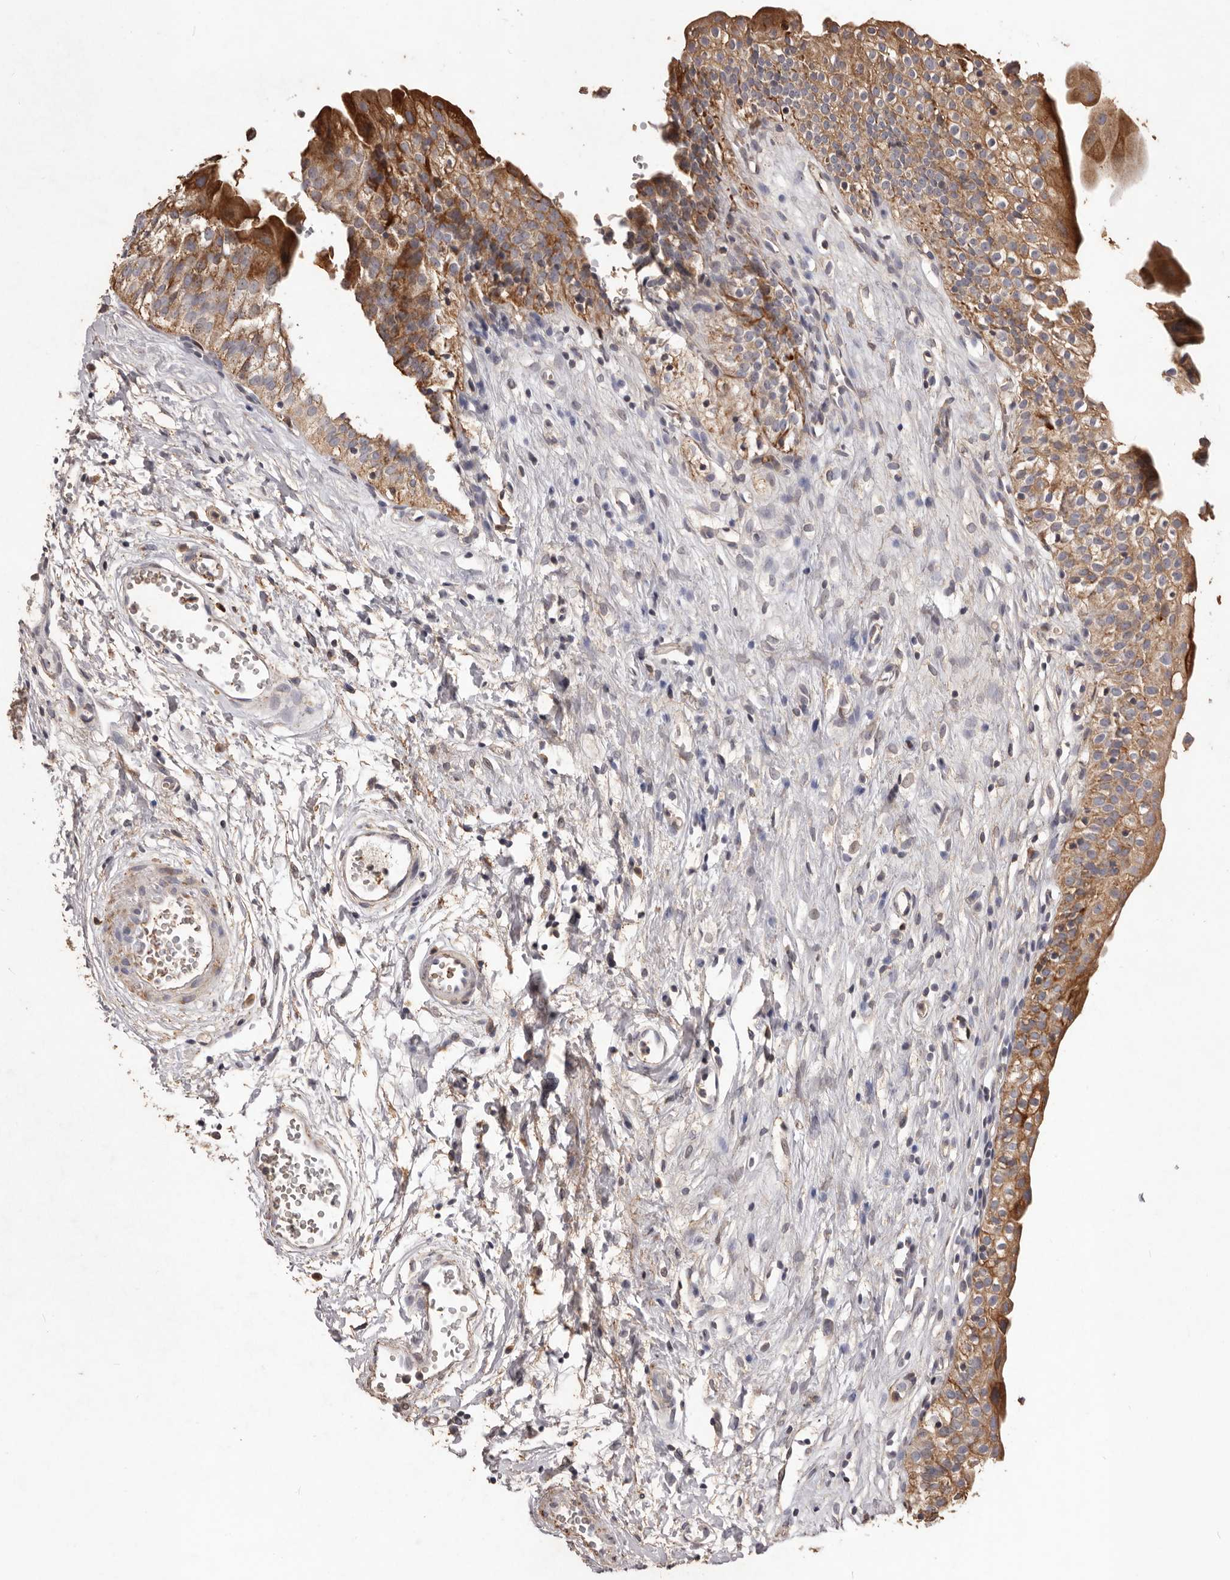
{"staining": {"intensity": "moderate", "quantity": ">75%", "location": "cytoplasmic/membranous"}, "tissue": "urinary bladder", "cell_type": "Urothelial cells", "image_type": "normal", "snomed": [{"axis": "morphology", "description": "Normal tissue, NOS"}, {"axis": "topography", "description": "Urinary bladder"}], "caption": "A medium amount of moderate cytoplasmic/membranous positivity is present in approximately >75% of urothelial cells in benign urinary bladder. The protein of interest is shown in brown color, while the nuclei are stained blue.", "gene": "CXCL14", "patient": {"sex": "male", "age": 51}}